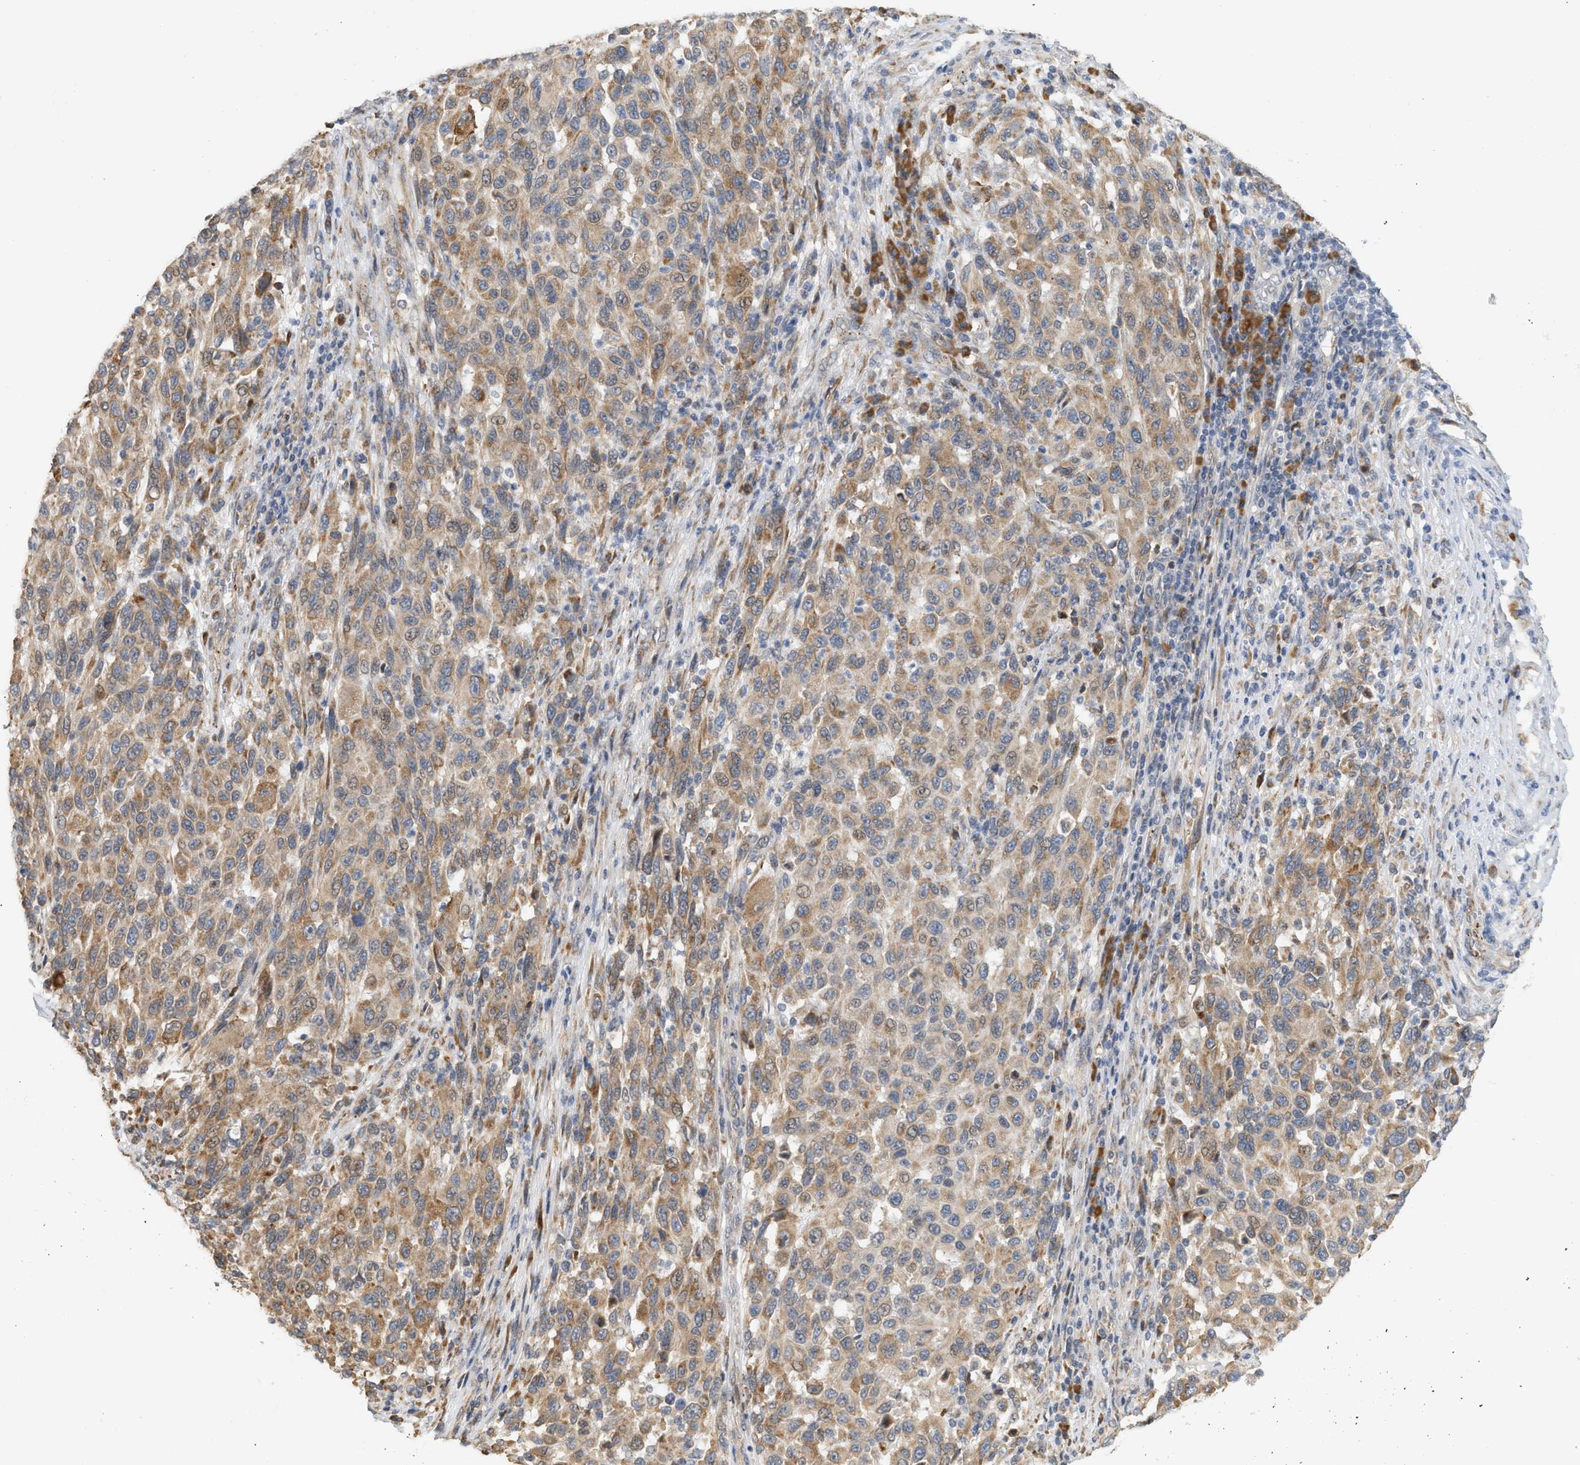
{"staining": {"intensity": "moderate", "quantity": ">75%", "location": "cytoplasmic/membranous"}, "tissue": "melanoma", "cell_type": "Tumor cells", "image_type": "cancer", "snomed": [{"axis": "morphology", "description": "Malignant melanoma, Metastatic site"}, {"axis": "topography", "description": "Lymph node"}], "caption": "This micrograph reveals melanoma stained with immunohistochemistry (IHC) to label a protein in brown. The cytoplasmic/membranous of tumor cells show moderate positivity for the protein. Nuclei are counter-stained blue.", "gene": "SVOP", "patient": {"sex": "male", "age": 61}}